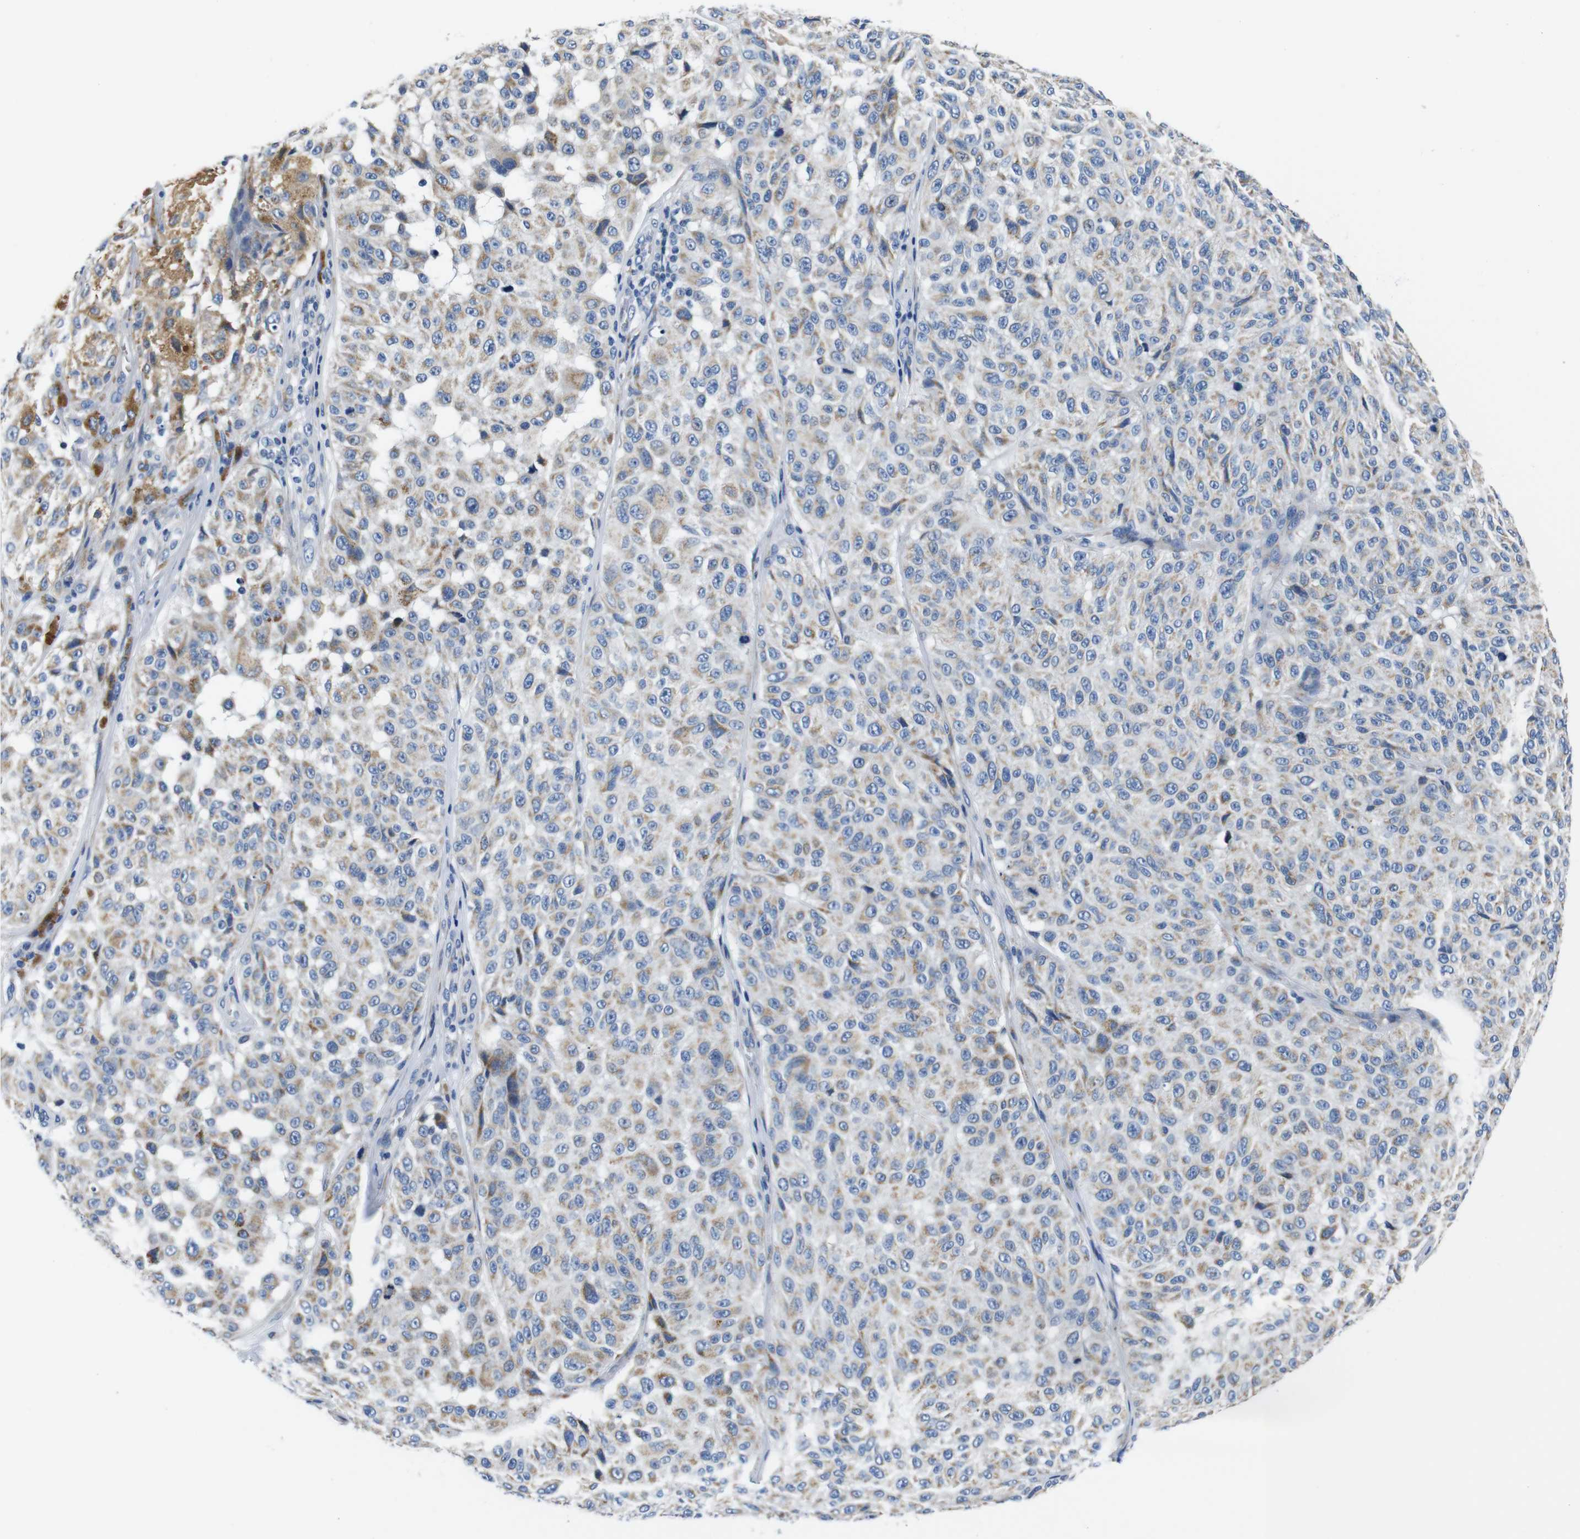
{"staining": {"intensity": "weak", "quantity": ">75%", "location": "cytoplasmic/membranous"}, "tissue": "melanoma", "cell_type": "Tumor cells", "image_type": "cancer", "snomed": [{"axis": "morphology", "description": "Malignant melanoma, NOS"}, {"axis": "topography", "description": "Skin"}], "caption": "Malignant melanoma was stained to show a protein in brown. There is low levels of weak cytoplasmic/membranous expression in approximately >75% of tumor cells.", "gene": "SNX19", "patient": {"sex": "female", "age": 46}}